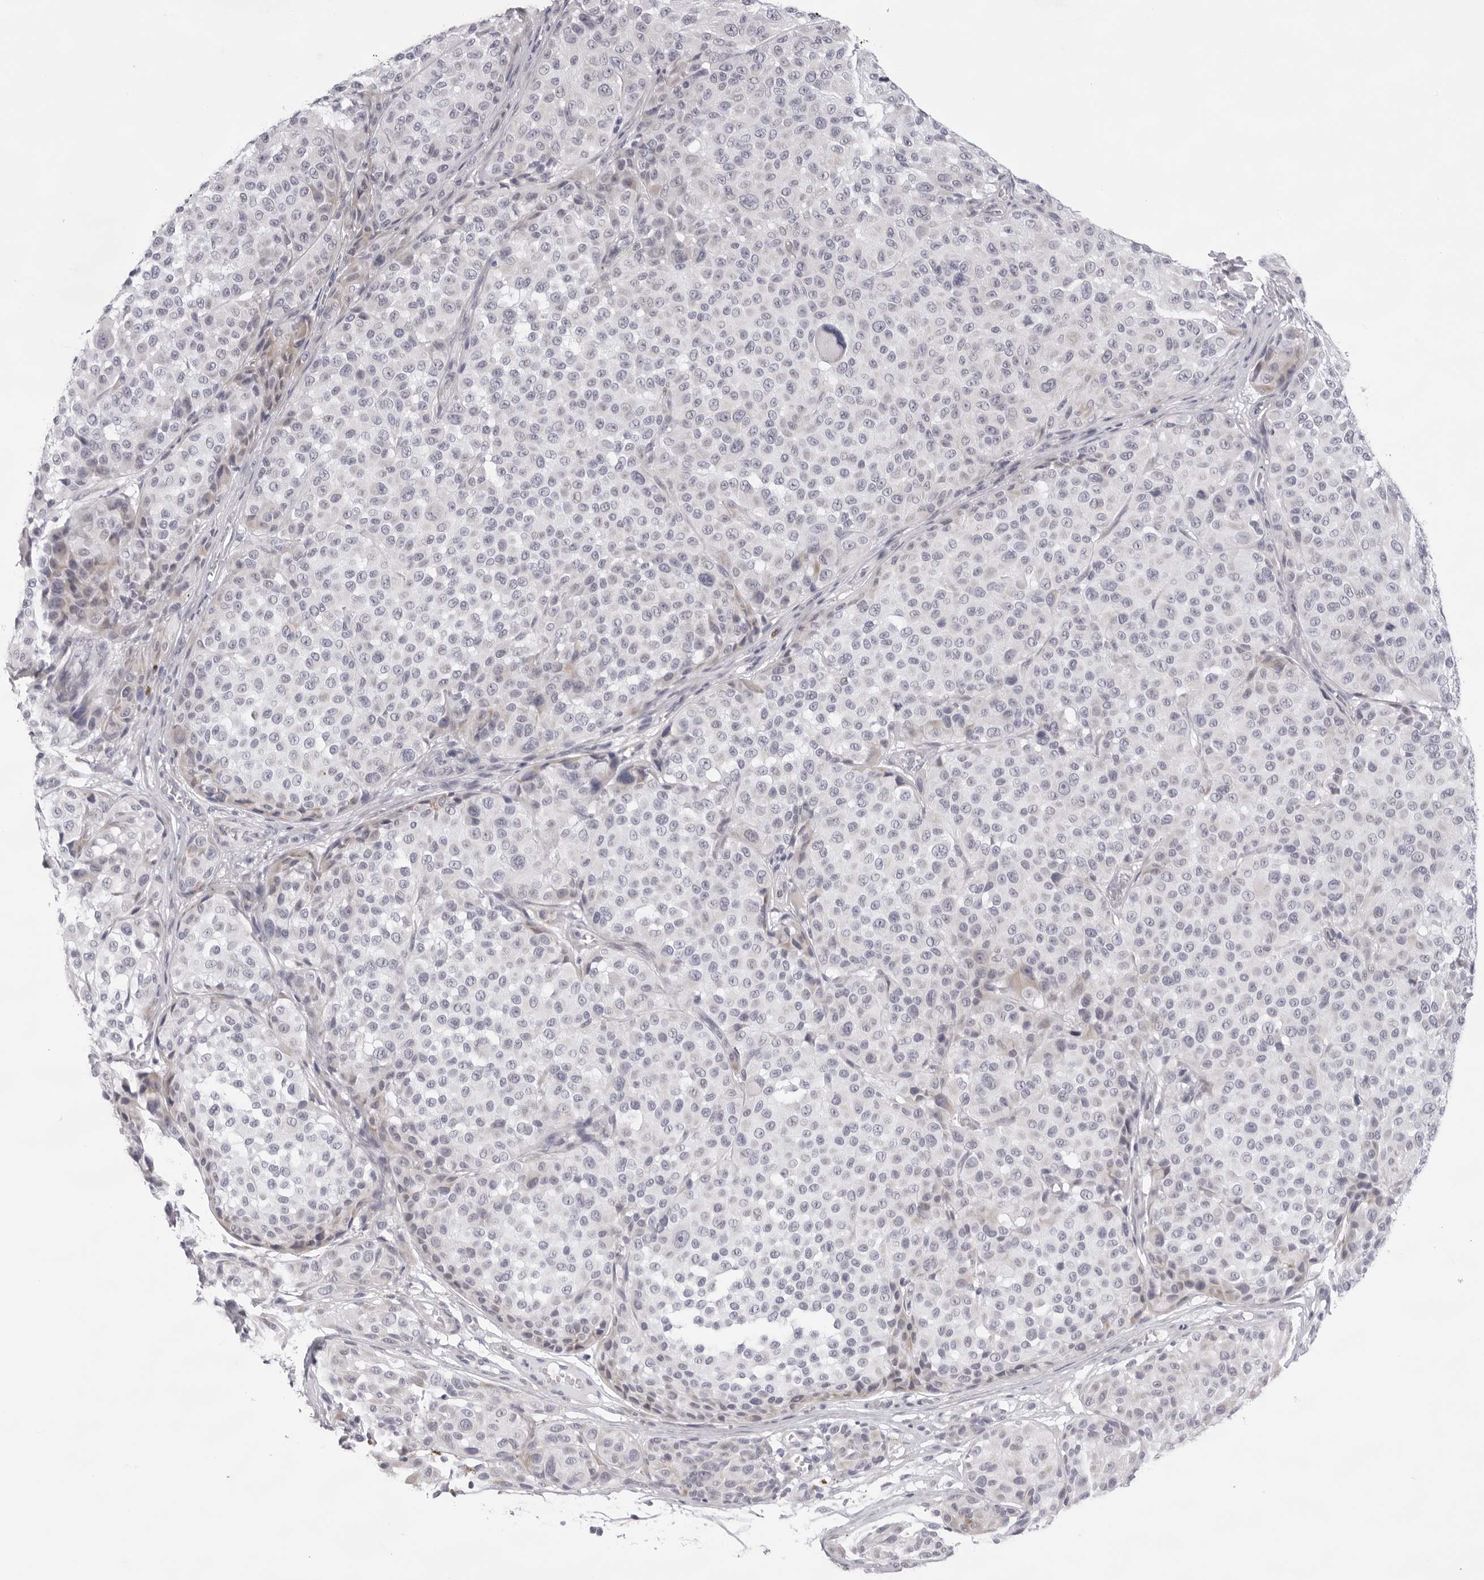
{"staining": {"intensity": "negative", "quantity": "none", "location": "none"}, "tissue": "melanoma", "cell_type": "Tumor cells", "image_type": "cancer", "snomed": [{"axis": "morphology", "description": "Malignant melanoma, NOS"}, {"axis": "topography", "description": "Skin"}], "caption": "This is an IHC histopathology image of malignant melanoma. There is no positivity in tumor cells.", "gene": "SMIM2", "patient": {"sex": "male", "age": 83}}